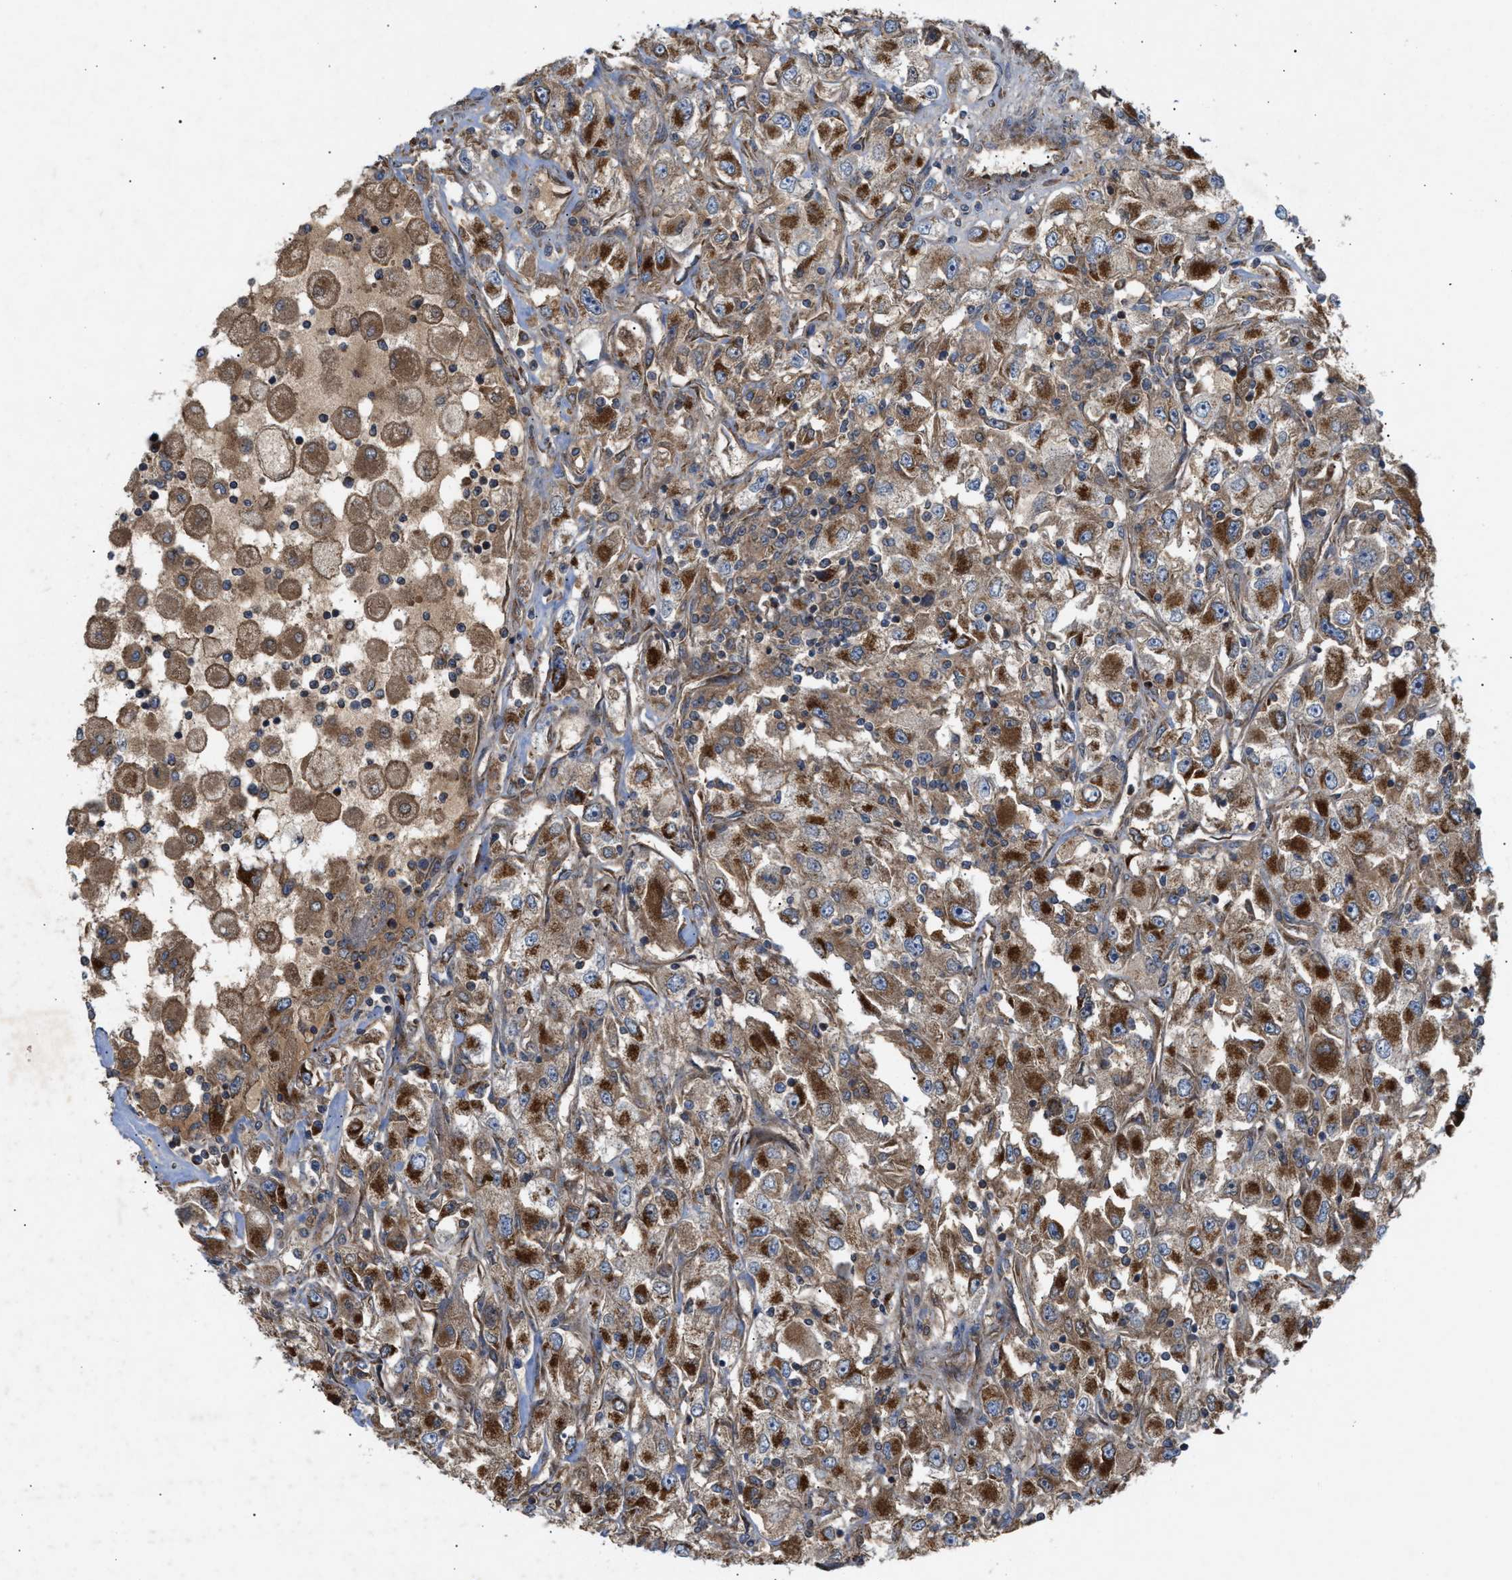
{"staining": {"intensity": "moderate", "quantity": ">75%", "location": "cytoplasmic/membranous"}, "tissue": "renal cancer", "cell_type": "Tumor cells", "image_type": "cancer", "snomed": [{"axis": "morphology", "description": "Adenocarcinoma, NOS"}, {"axis": "topography", "description": "Kidney"}], "caption": "Human renal cancer (adenocarcinoma) stained with a brown dye exhibits moderate cytoplasmic/membranous positive positivity in about >75% of tumor cells.", "gene": "TACO1", "patient": {"sex": "female", "age": 52}}